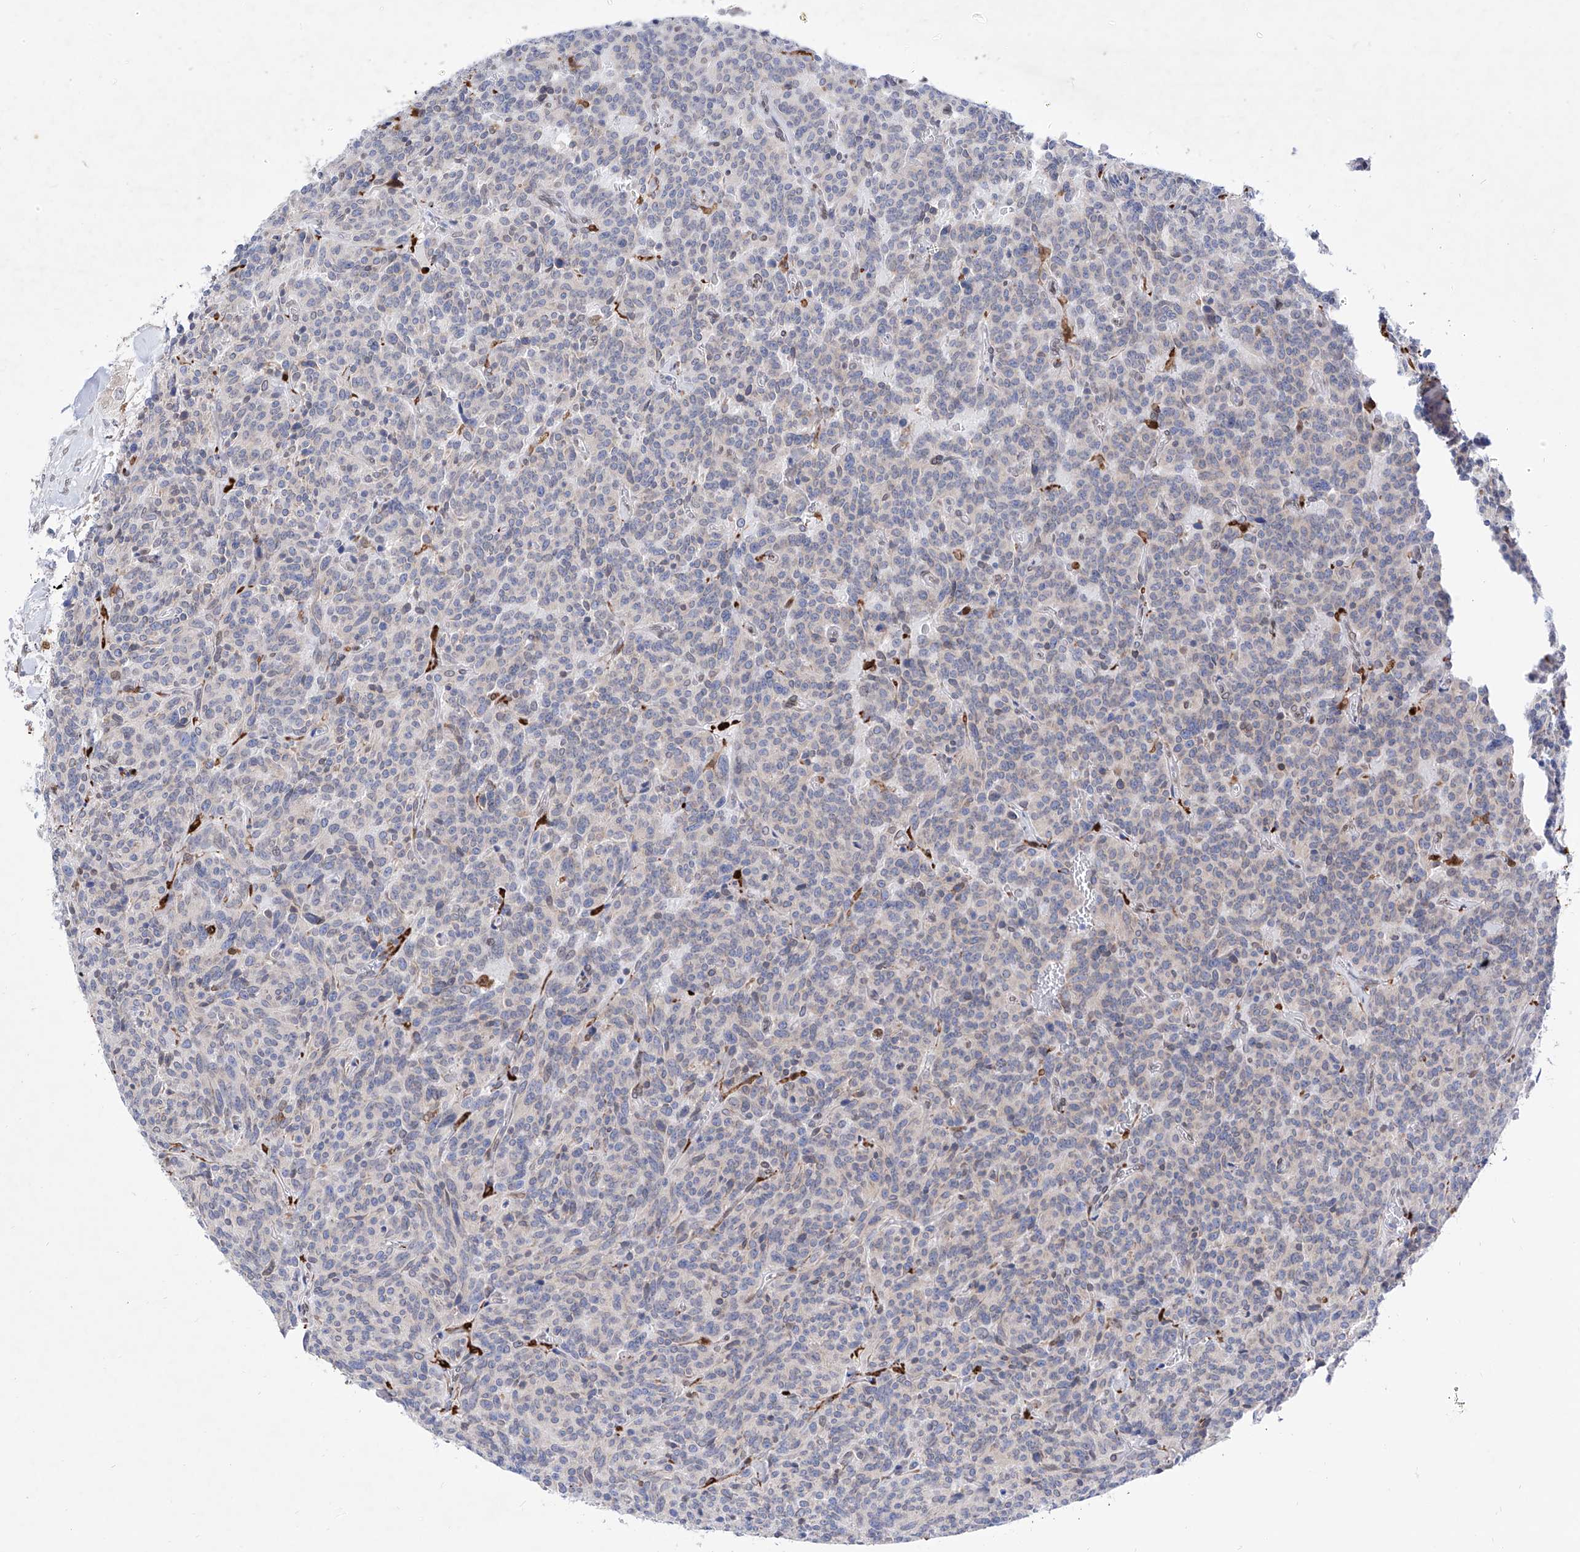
{"staining": {"intensity": "negative", "quantity": "none", "location": "none"}, "tissue": "carcinoid", "cell_type": "Tumor cells", "image_type": "cancer", "snomed": [{"axis": "morphology", "description": "Carcinoid, malignant, NOS"}, {"axis": "topography", "description": "Lung"}], "caption": "This is an immunohistochemistry (IHC) photomicrograph of human malignant carcinoid. There is no positivity in tumor cells.", "gene": "LCLAT1", "patient": {"sex": "female", "age": 46}}